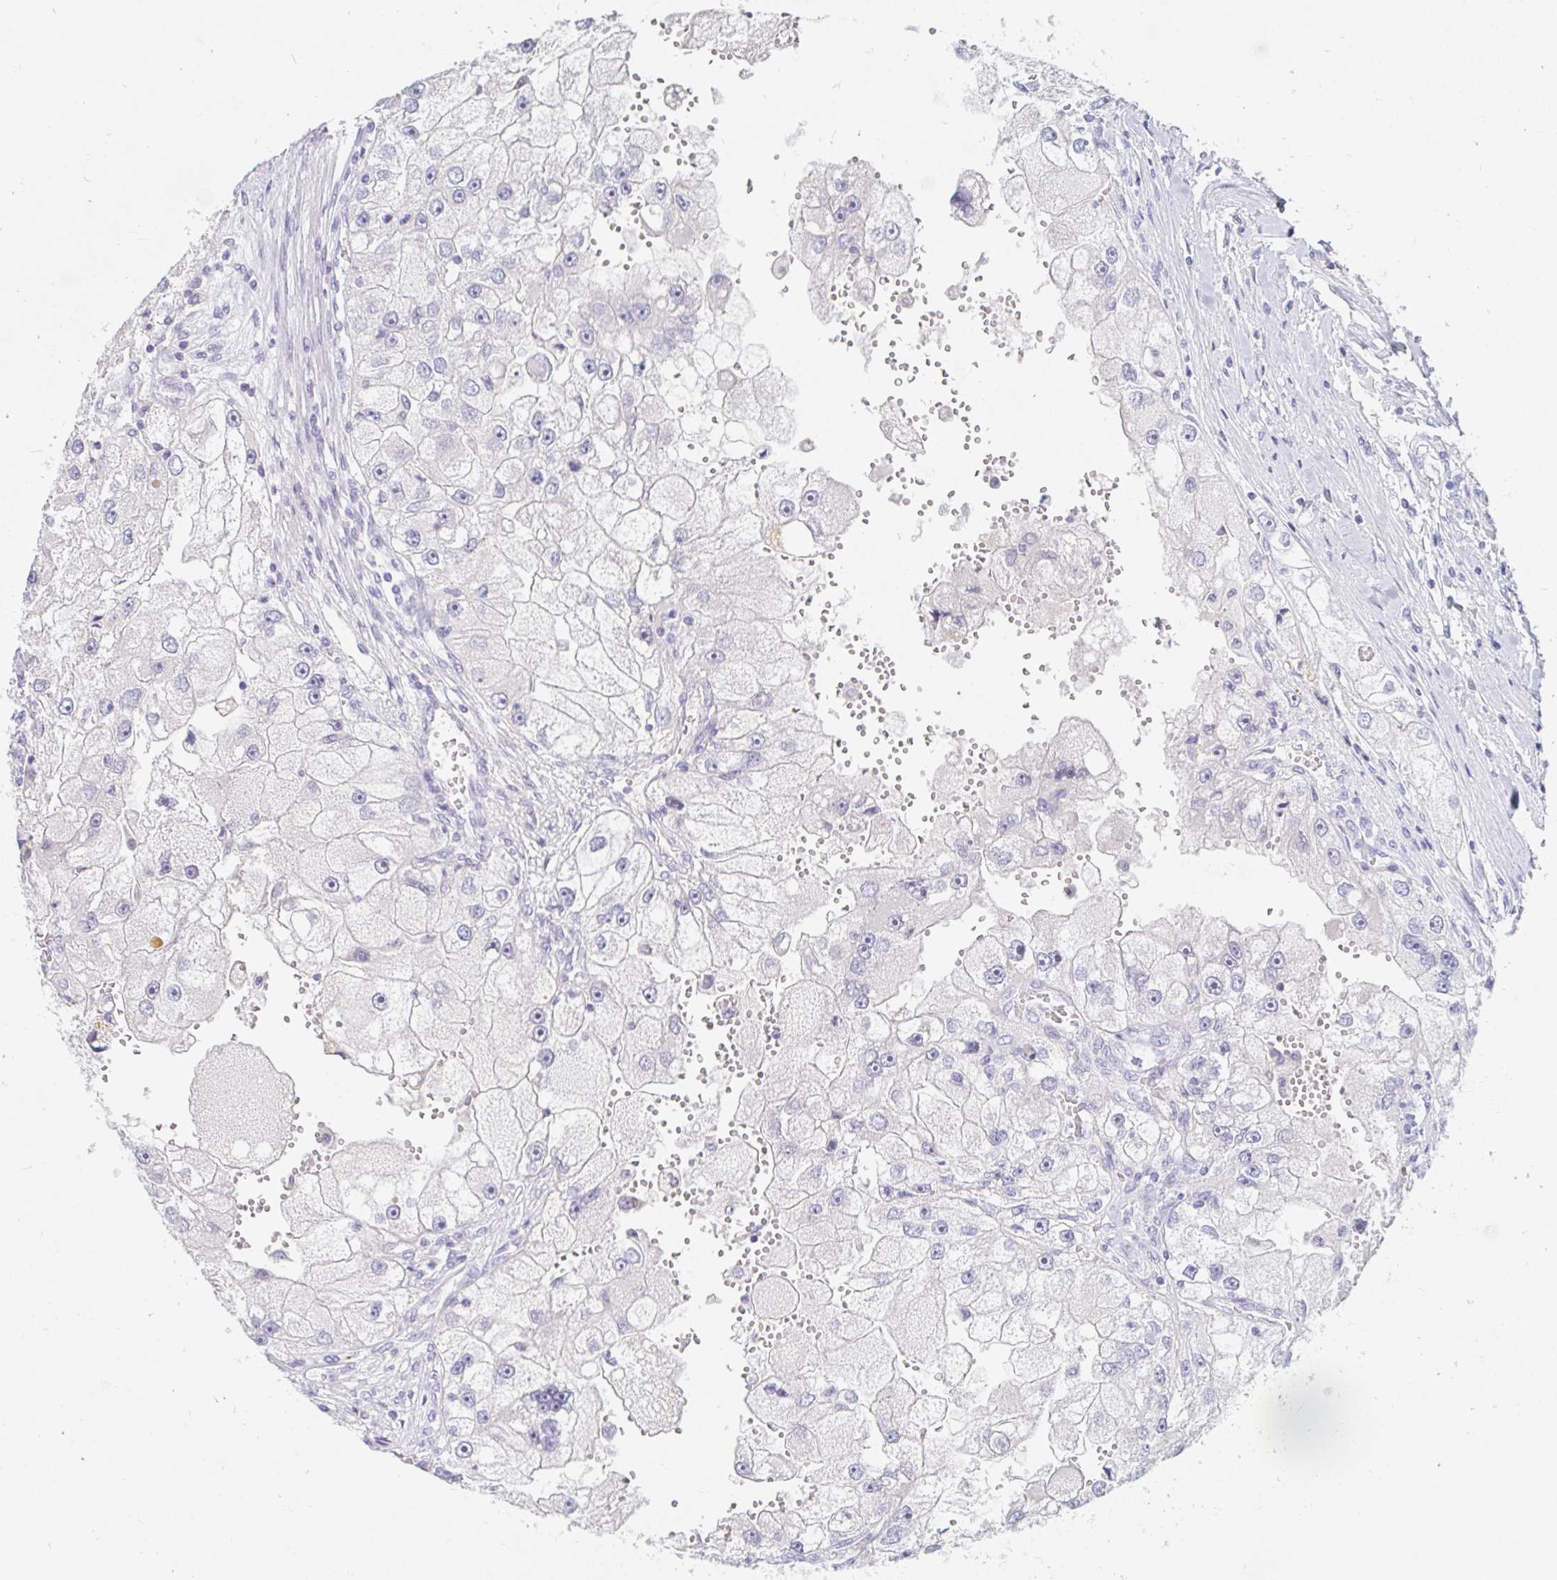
{"staining": {"intensity": "negative", "quantity": "none", "location": "none"}, "tissue": "renal cancer", "cell_type": "Tumor cells", "image_type": "cancer", "snomed": [{"axis": "morphology", "description": "Adenocarcinoma, NOS"}, {"axis": "topography", "description": "Kidney"}], "caption": "There is no significant expression in tumor cells of renal cancer.", "gene": "TEX44", "patient": {"sex": "male", "age": 63}}